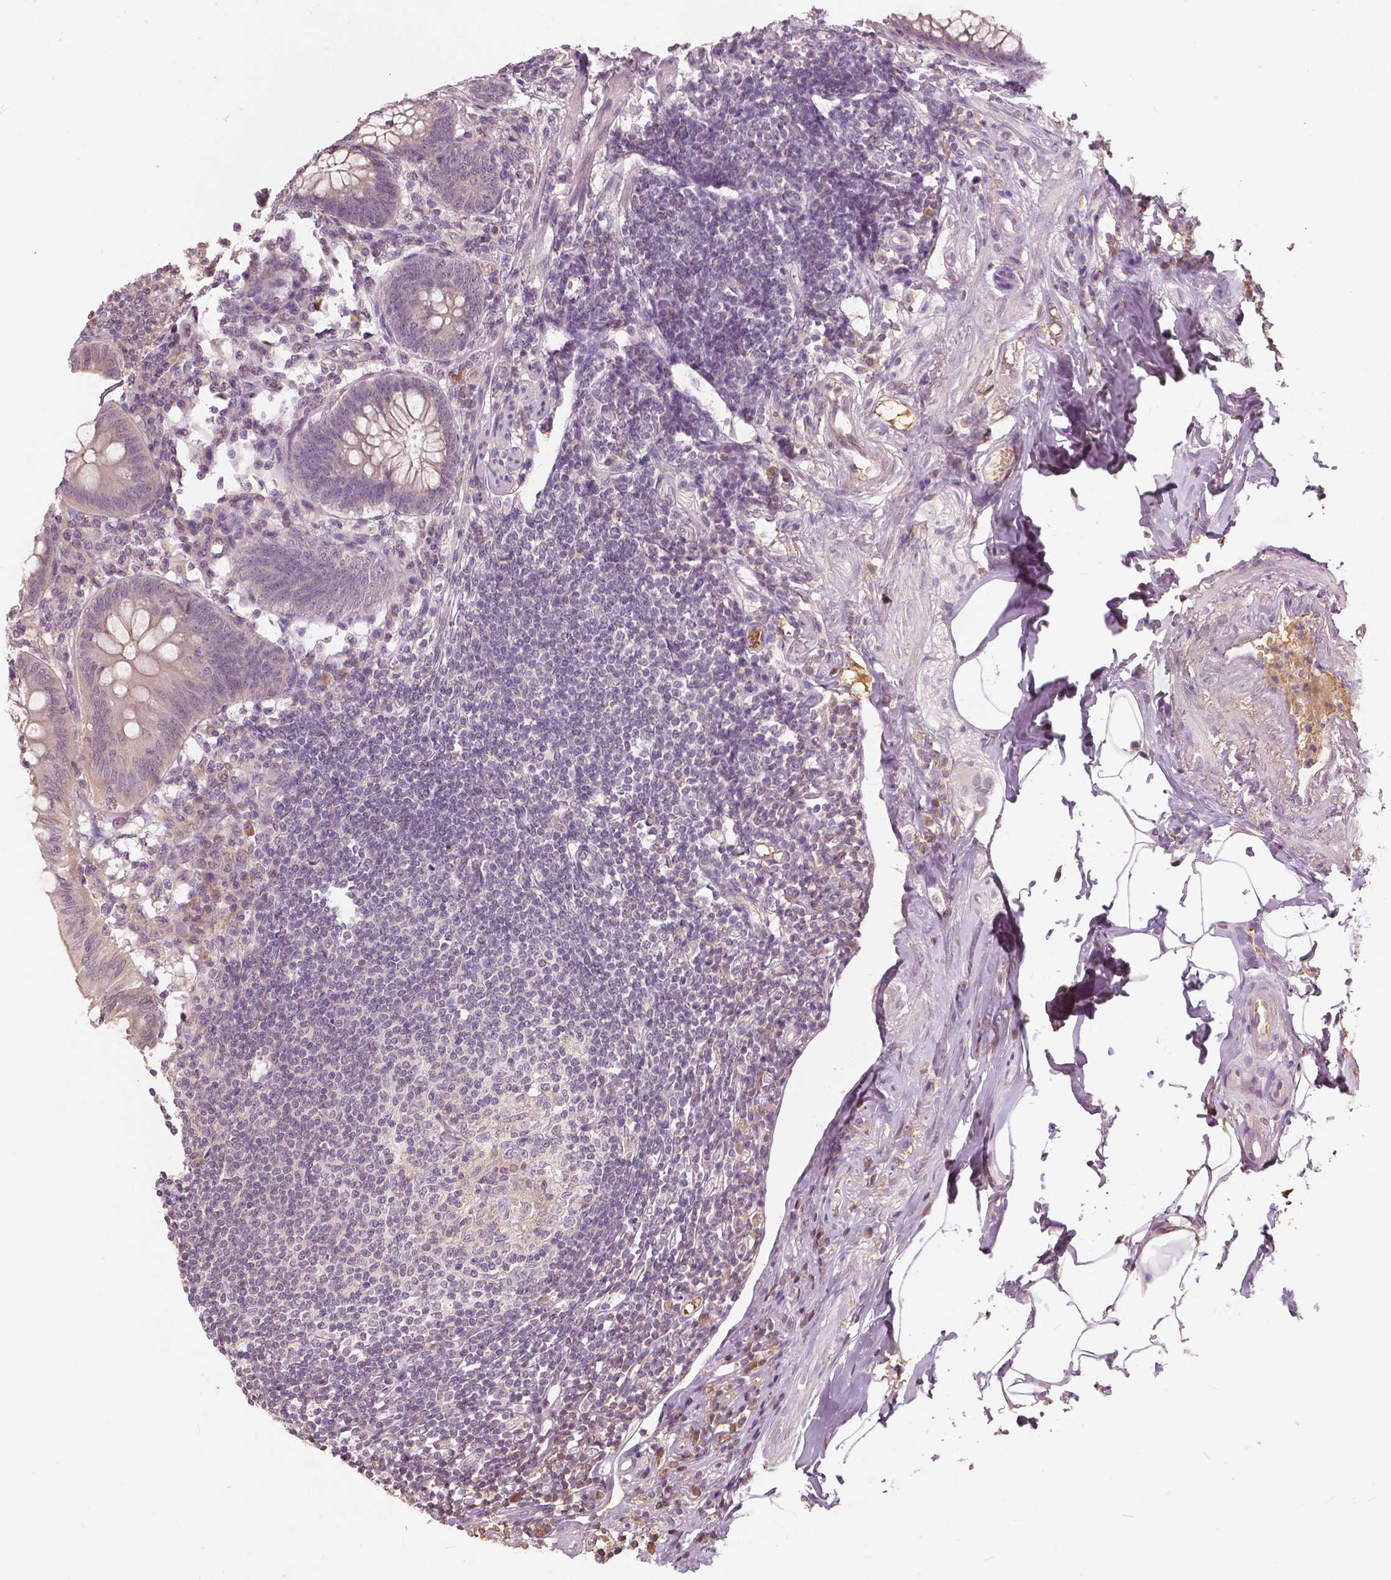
{"staining": {"intensity": "weak", "quantity": "<25%", "location": "cytoplasmic/membranous"}, "tissue": "appendix", "cell_type": "Glandular cells", "image_type": "normal", "snomed": [{"axis": "morphology", "description": "Normal tissue, NOS"}, {"axis": "topography", "description": "Appendix"}], "caption": "This is an immunohistochemistry micrograph of benign human appendix. There is no staining in glandular cells.", "gene": "ANGPTL4", "patient": {"sex": "female", "age": 57}}